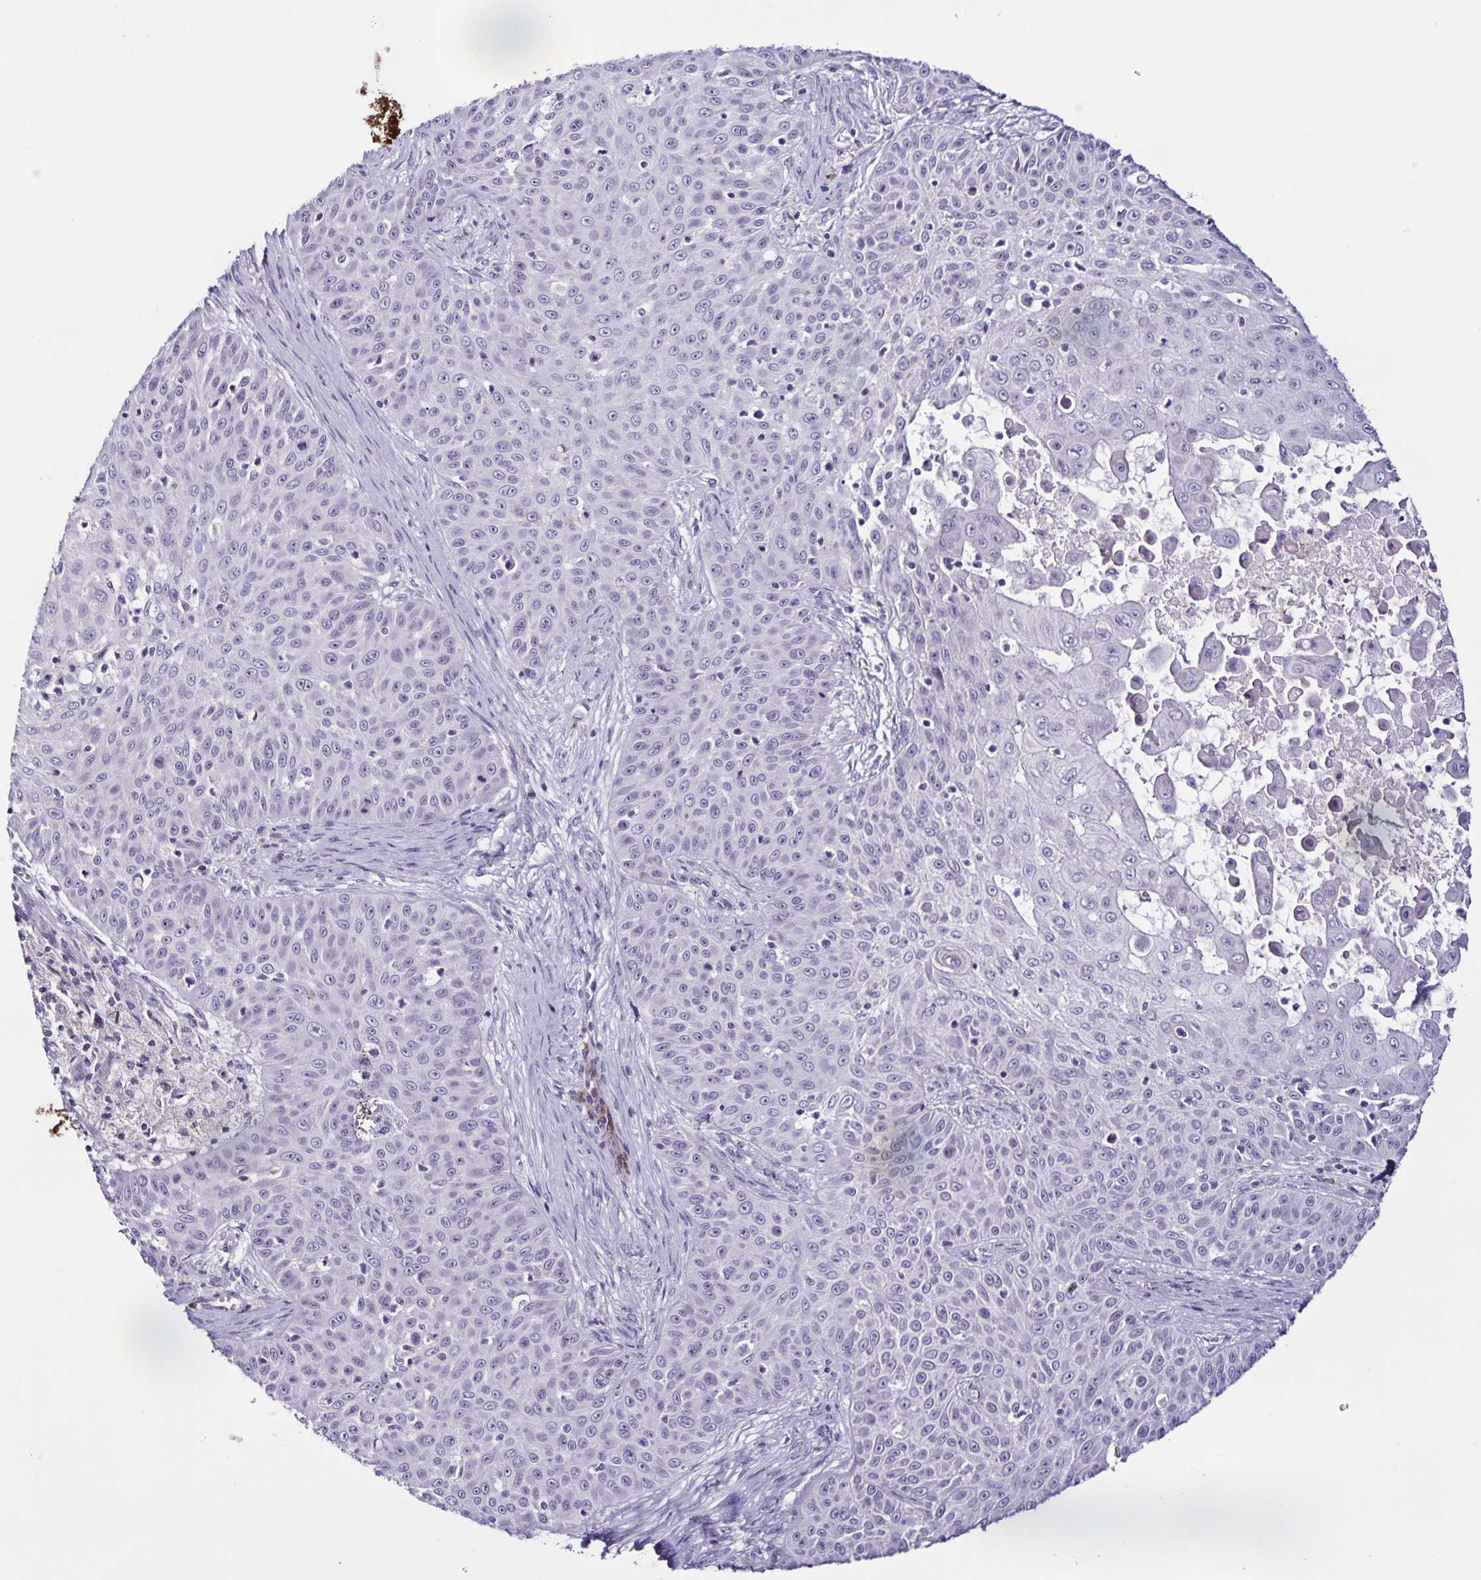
{"staining": {"intensity": "negative", "quantity": "none", "location": "none"}, "tissue": "skin cancer", "cell_type": "Tumor cells", "image_type": "cancer", "snomed": [{"axis": "morphology", "description": "Squamous cell carcinoma, NOS"}, {"axis": "topography", "description": "Skin"}], "caption": "Immunohistochemistry (IHC) histopathology image of neoplastic tissue: skin cancer stained with DAB (3,3'-diaminobenzidine) reveals no significant protein positivity in tumor cells. (Immunohistochemistry (IHC), brightfield microscopy, high magnification).", "gene": "RNFT2", "patient": {"sex": "male", "age": 82}}